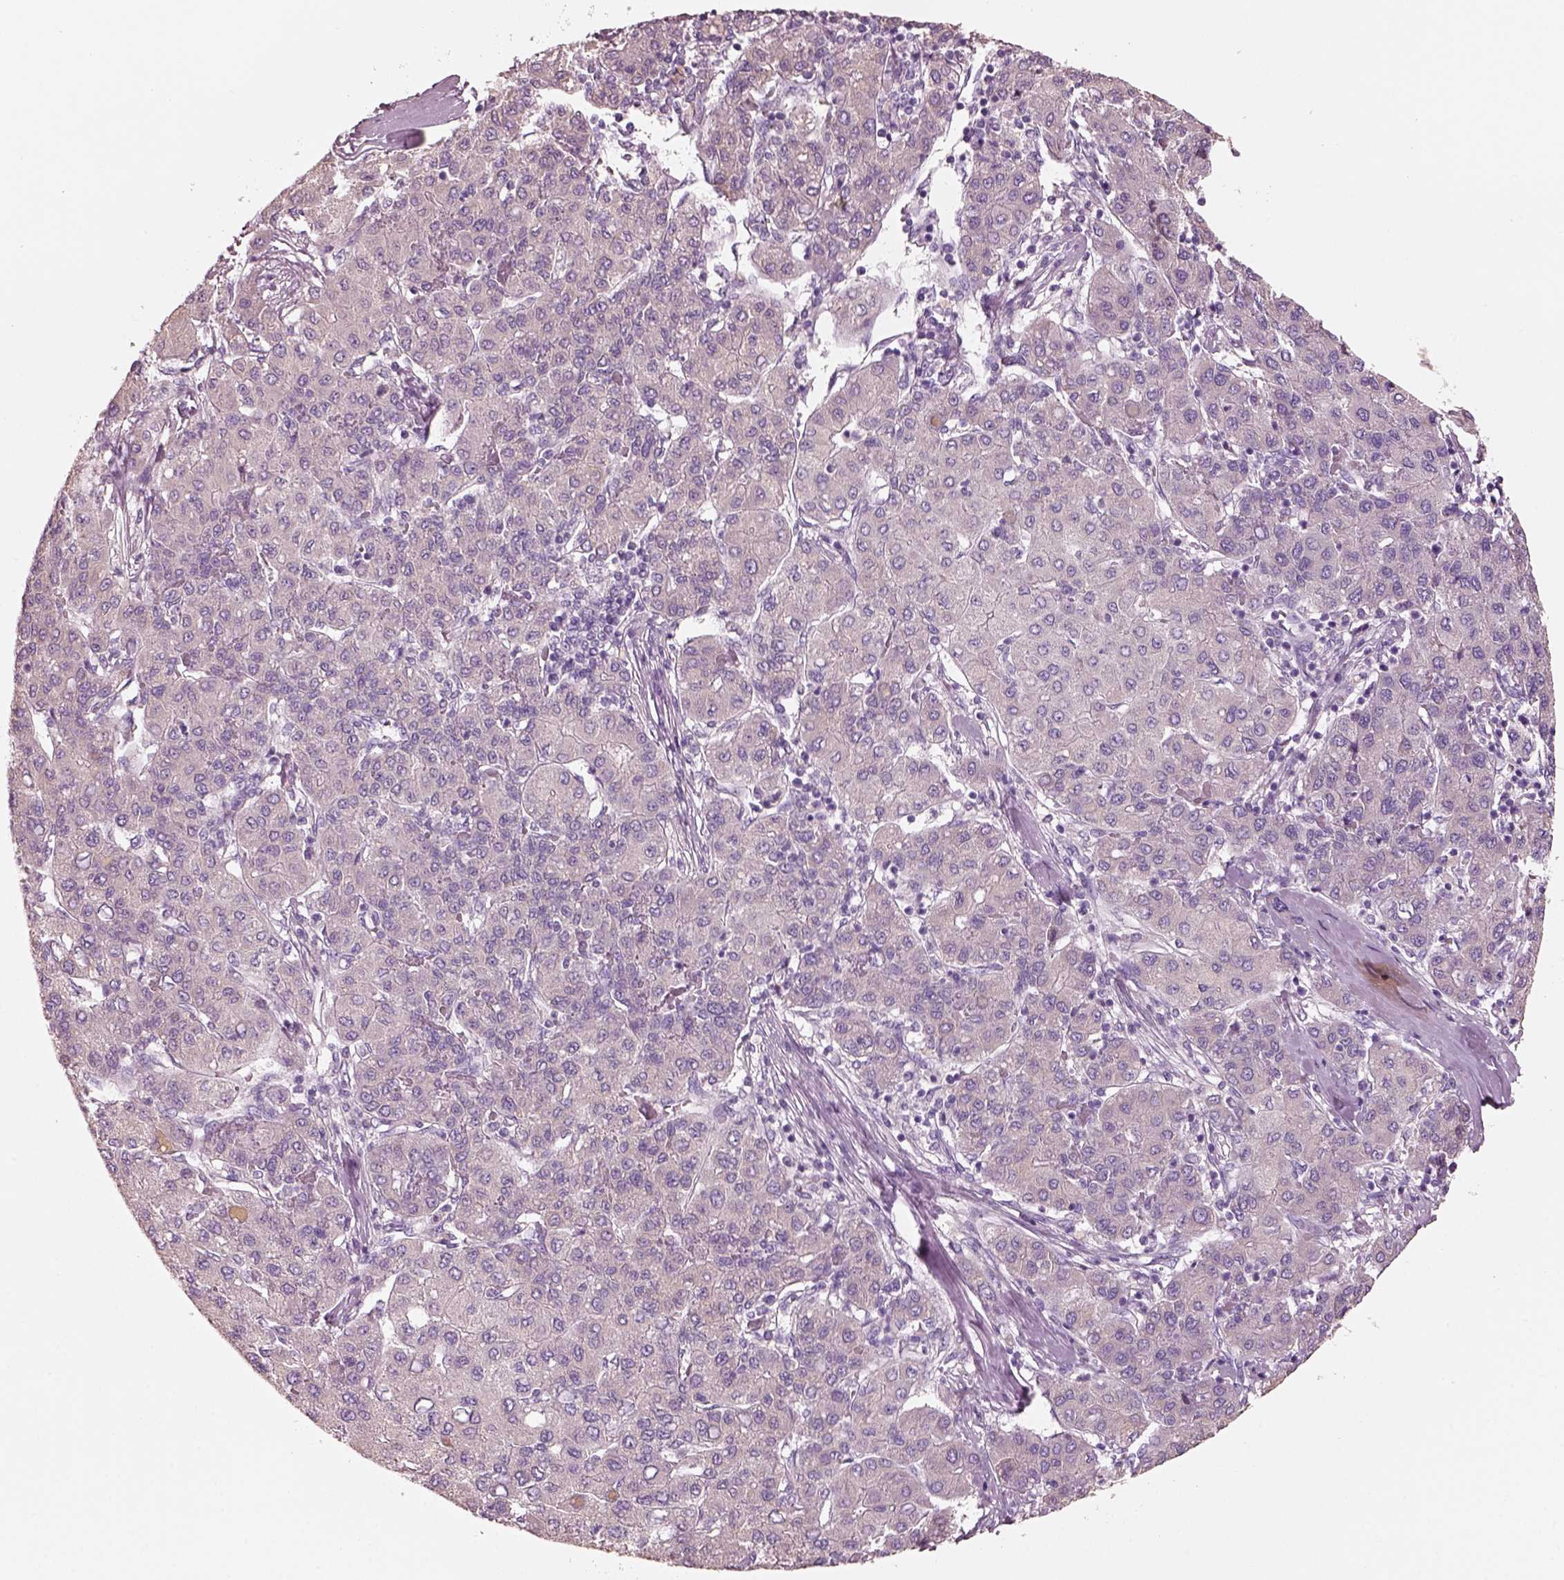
{"staining": {"intensity": "negative", "quantity": "none", "location": "none"}, "tissue": "liver cancer", "cell_type": "Tumor cells", "image_type": "cancer", "snomed": [{"axis": "morphology", "description": "Carcinoma, Hepatocellular, NOS"}, {"axis": "topography", "description": "Liver"}], "caption": "Tumor cells are negative for protein expression in human hepatocellular carcinoma (liver).", "gene": "PNOC", "patient": {"sex": "male", "age": 65}}